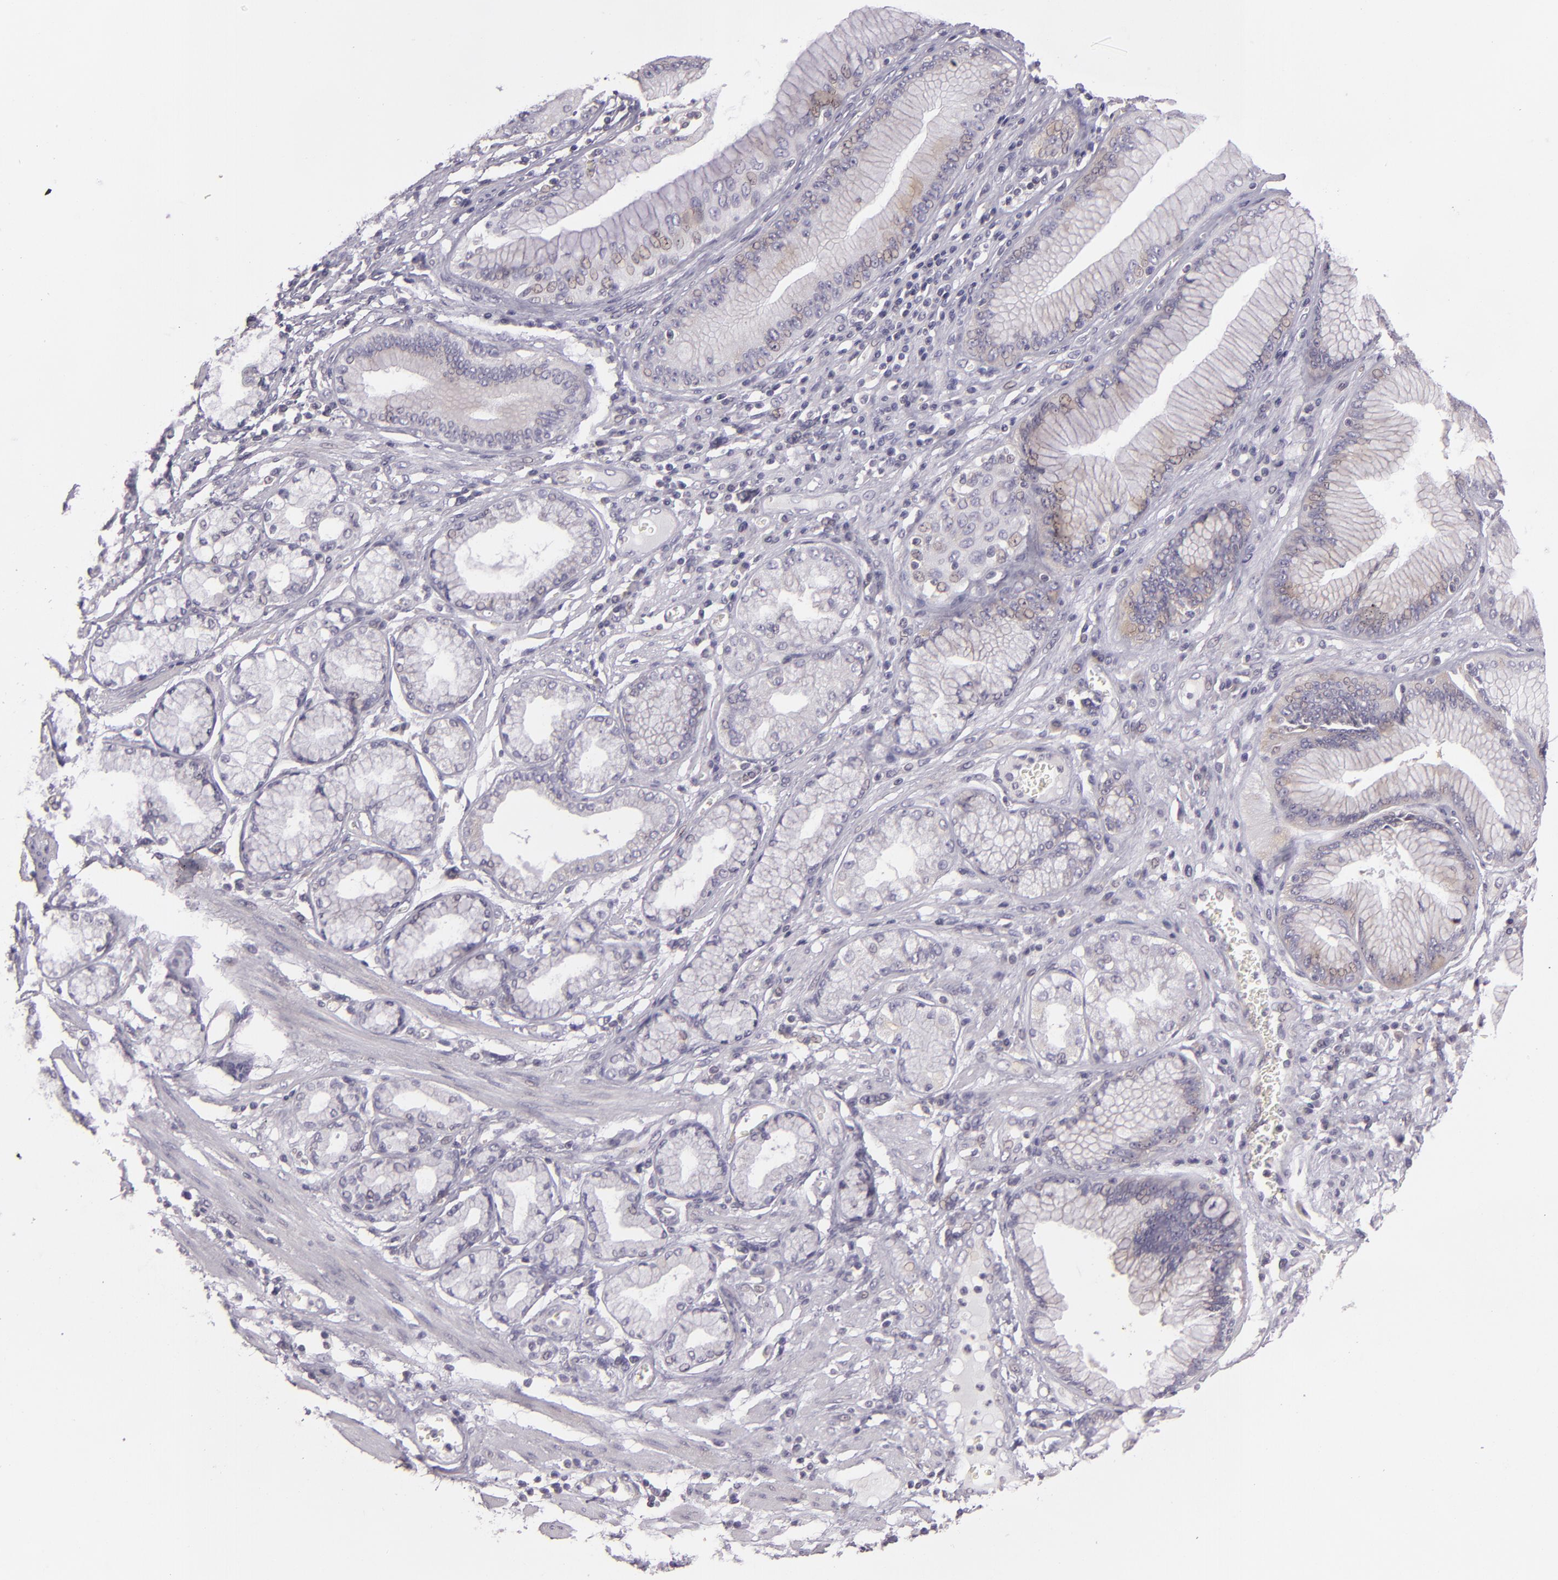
{"staining": {"intensity": "weak", "quantity": "<25%", "location": "cytoplasmic/membranous"}, "tissue": "stomach cancer", "cell_type": "Tumor cells", "image_type": "cancer", "snomed": [{"axis": "morphology", "description": "Adenocarcinoma, NOS"}, {"axis": "topography", "description": "Pancreas"}, {"axis": "topography", "description": "Stomach, upper"}], "caption": "Immunohistochemical staining of stomach cancer exhibits no significant staining in tumor cells.", "gene": "UPF3B", "patient": {"sex": "male", "age": 77}}